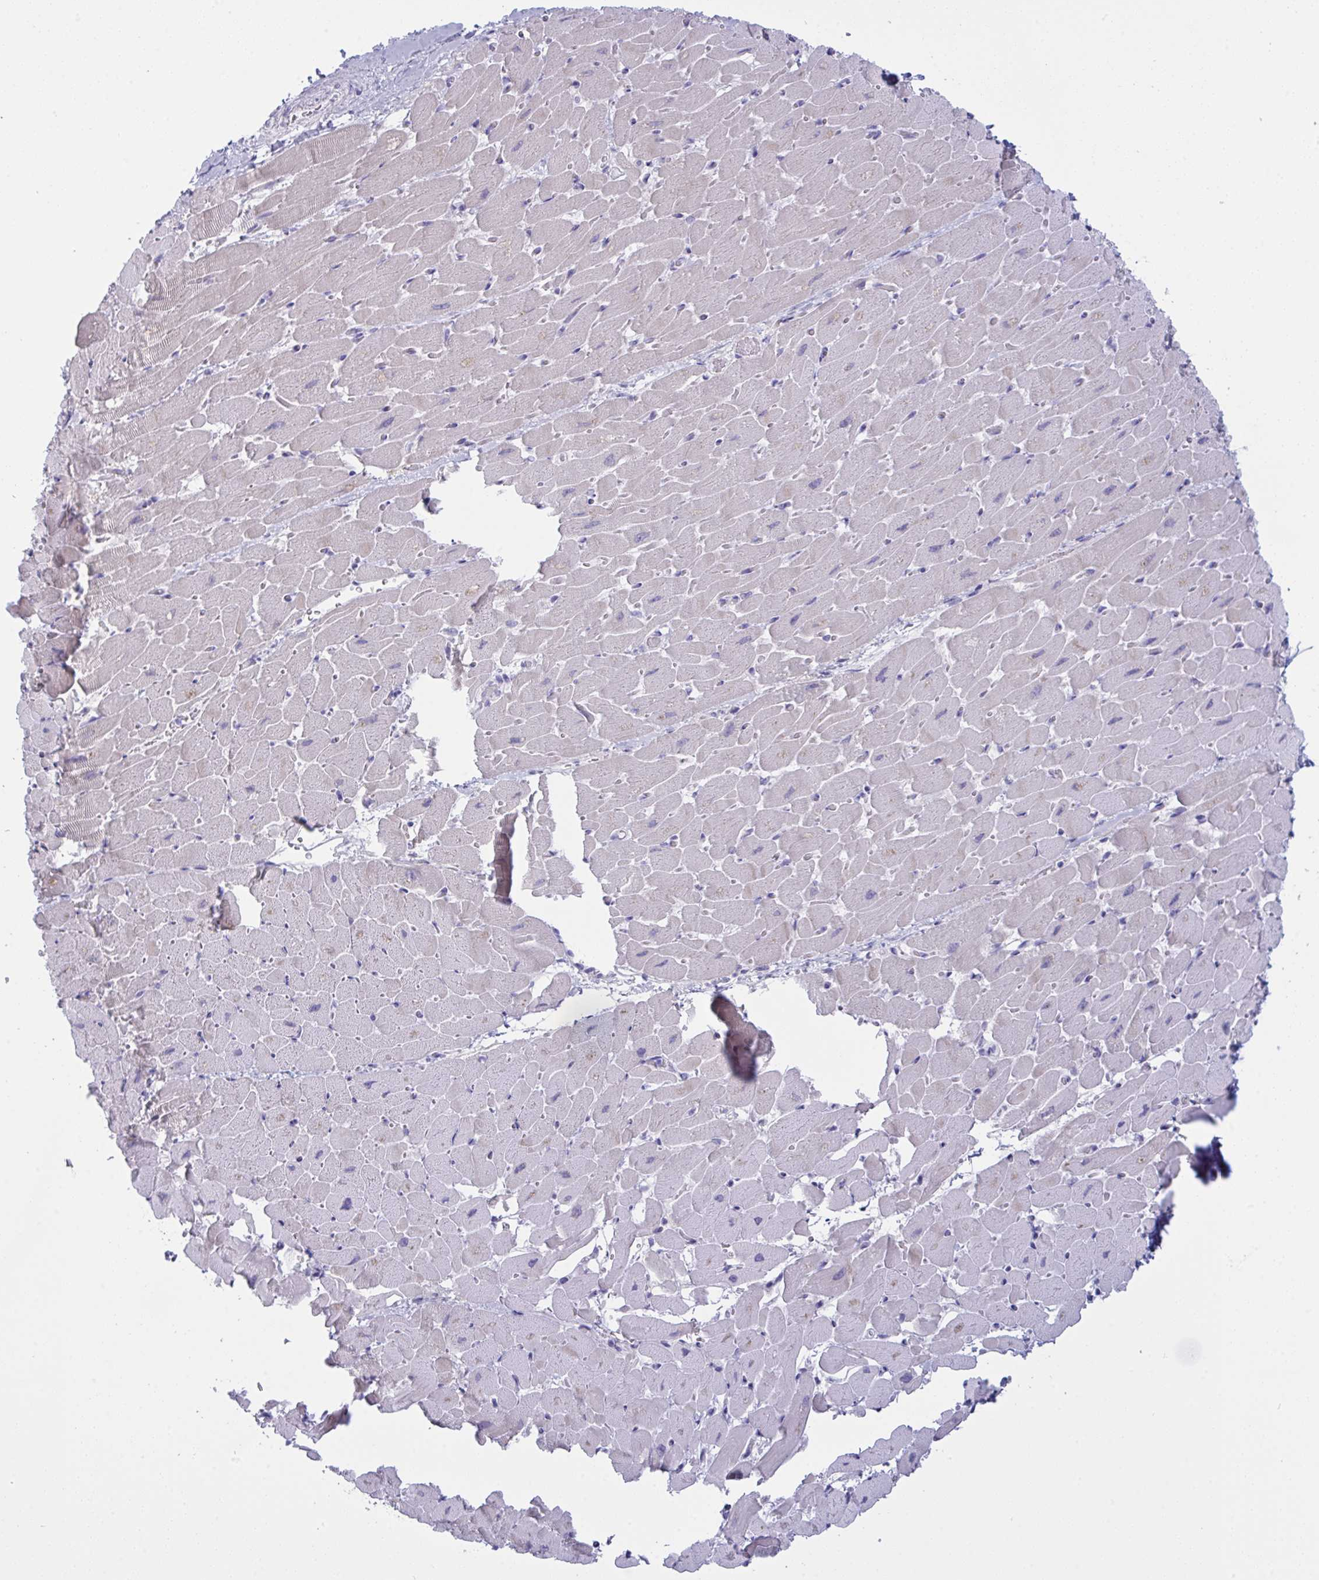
{"staining": {"intensity": "negative", "quantity": "none", "location": "none"}, "tissue": "heart muscle", "cell_type": "Cardiomyocytes", "image_type": "normal", "snomed": [{"axis": "morphology", "description": "Normal tissue, NOS"}, {"axis": "topography", "description": "Heart"}], "caption": "IHC micrograph of benign heart muscle stained for a protein (brown), which exhibits no positivity in cardiomyocytes.", "gene": "TENT5D", "patient": {"sex": "male", "age": 37}}